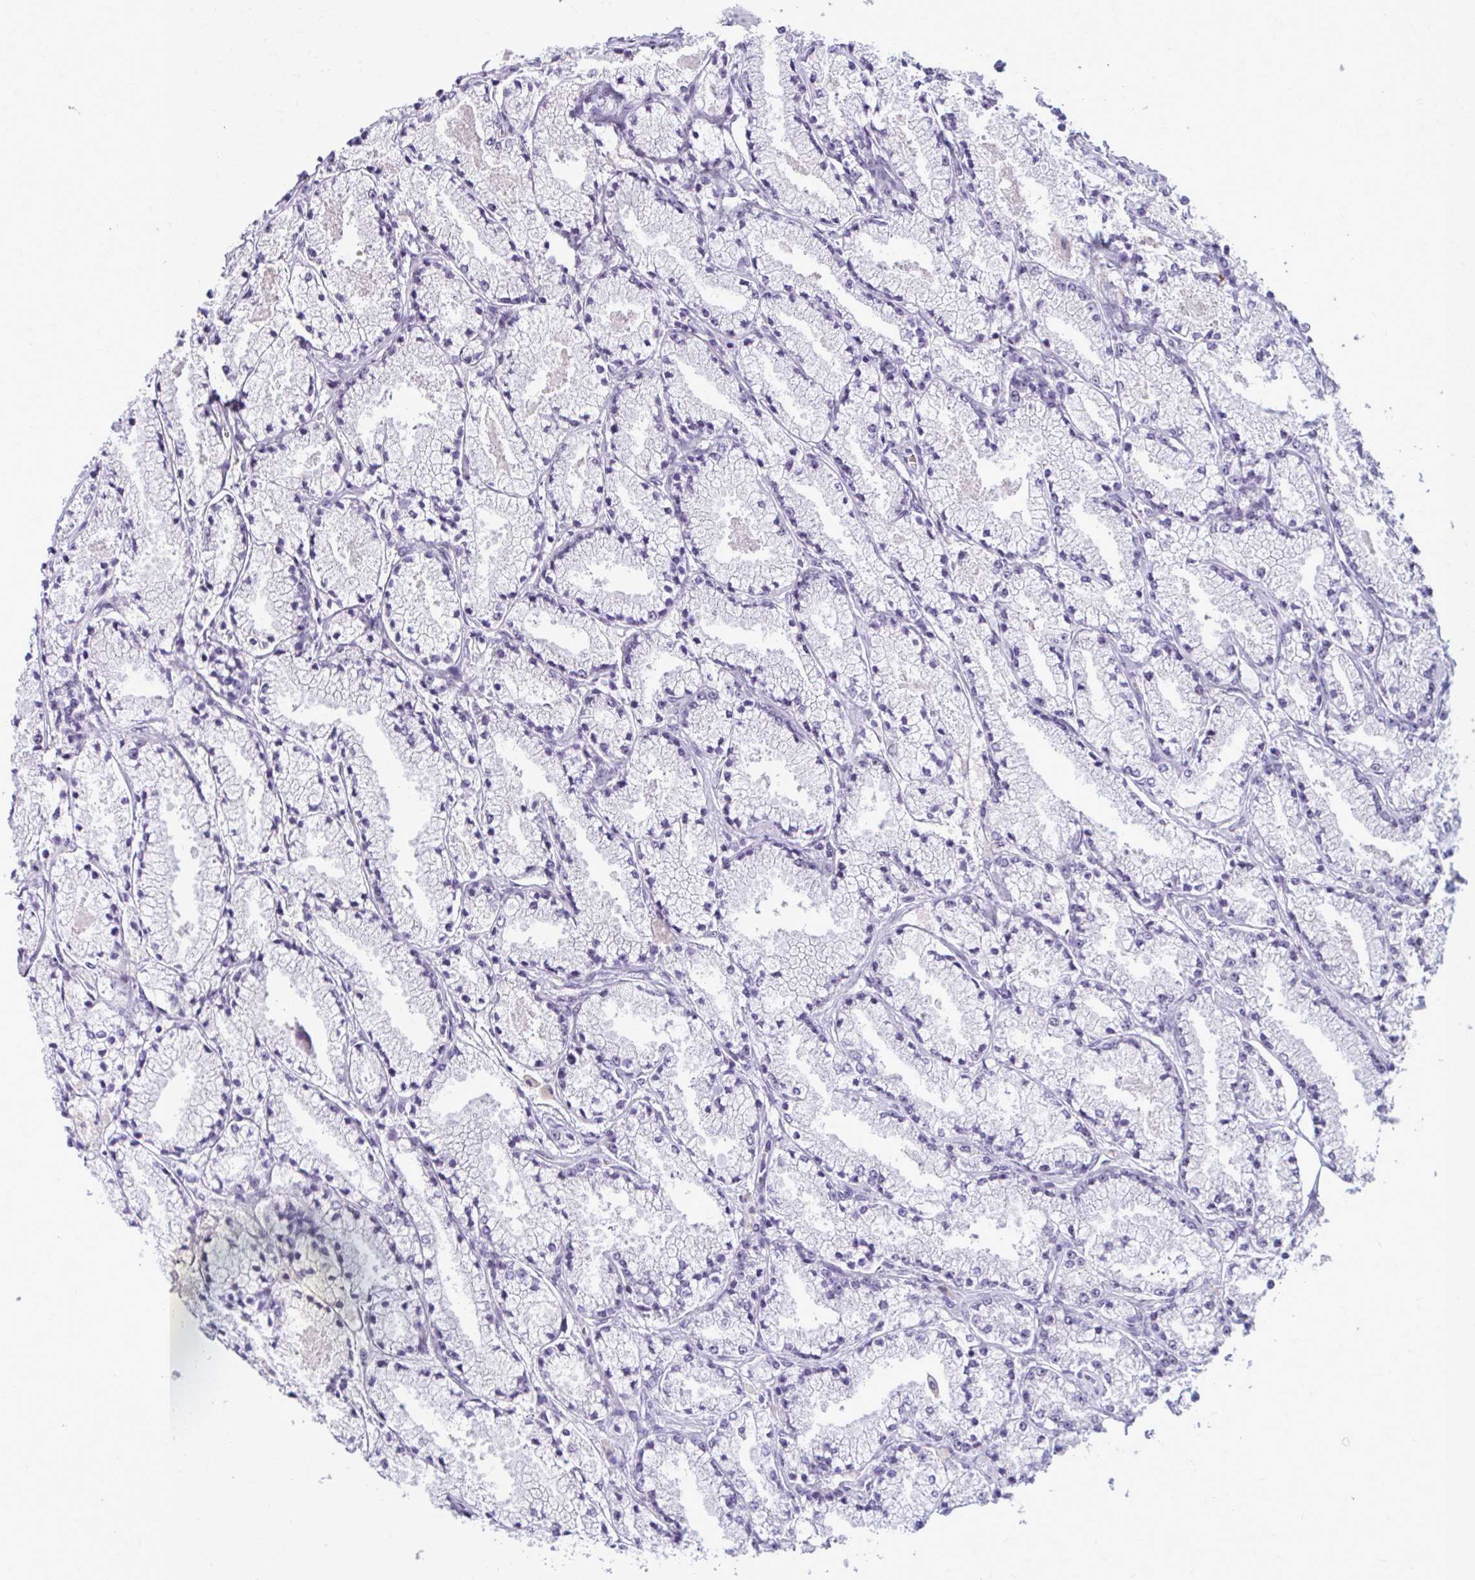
{"staining": {"intensity": "negative", "quantity": "none", "location": "none"}, "tissue": "prostate cancer", "cell_type": "Tumor cells", "image_type": "cancer", "snomed": [{"axis": "morphology", "description": "Adenocarcinoma, High grade"}, {"axis": "topography", "description": "Prostate"}], "caption": "This is an IHC micrograph of adenocarcinoma (high-grade) (prostate). There is no staining in tumor cells.", "gene": "MAF1", "patient": {"sex": "male", "age": 63}}